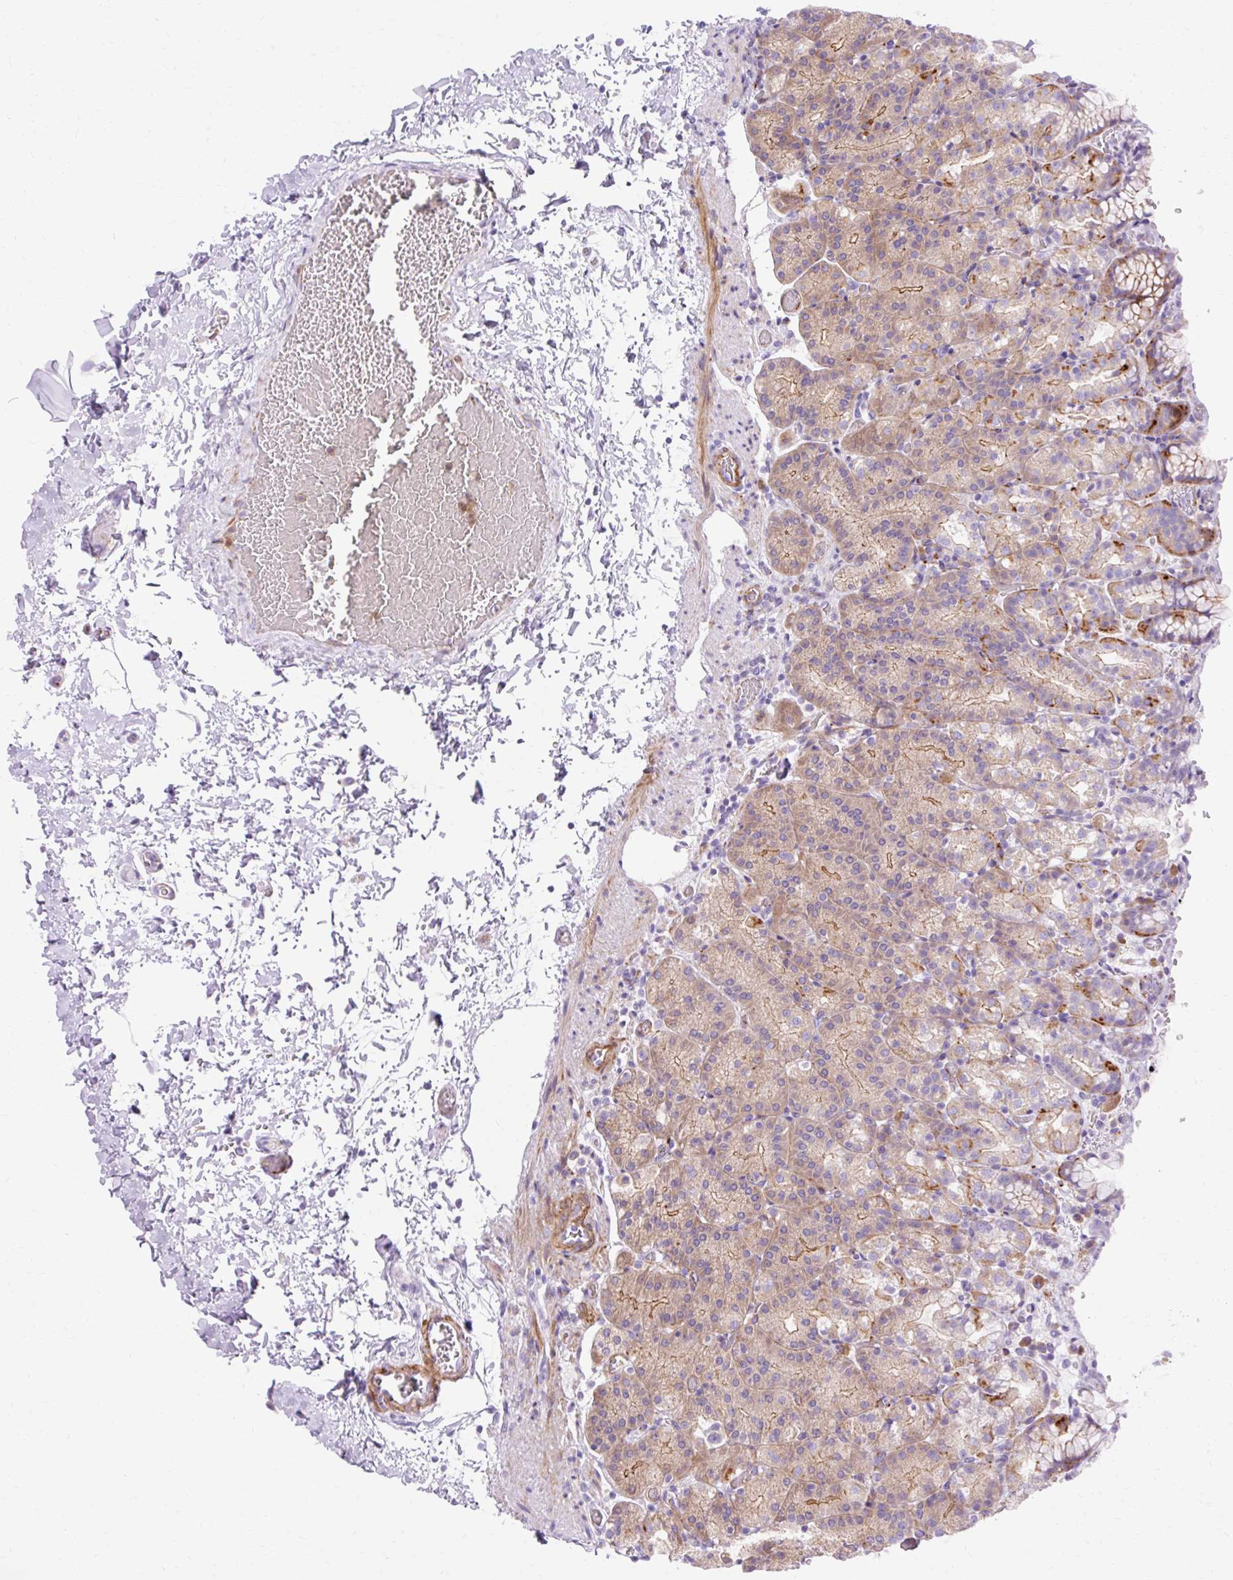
{"staining": {"intensity": "strong", "quantity": "<25%", "location": "cytoplasmic/membranous"}, "tissue": "stomach", "cell_type": "Glandular cells", "image_type": "normal", "snomed": [{"axis": "morphology", "description": "Normal tissue, NOS"}, {"axis": "topography", "description": "Stomach, upper"}], "caption": "Brown immunohistochemical staining in benign stomach exhibits strong cytoplasmic/membranous positivity in approximately <25% of glandular cells.", "gene": "CORO7", "patient": {"sex": "female", "age": 81}}